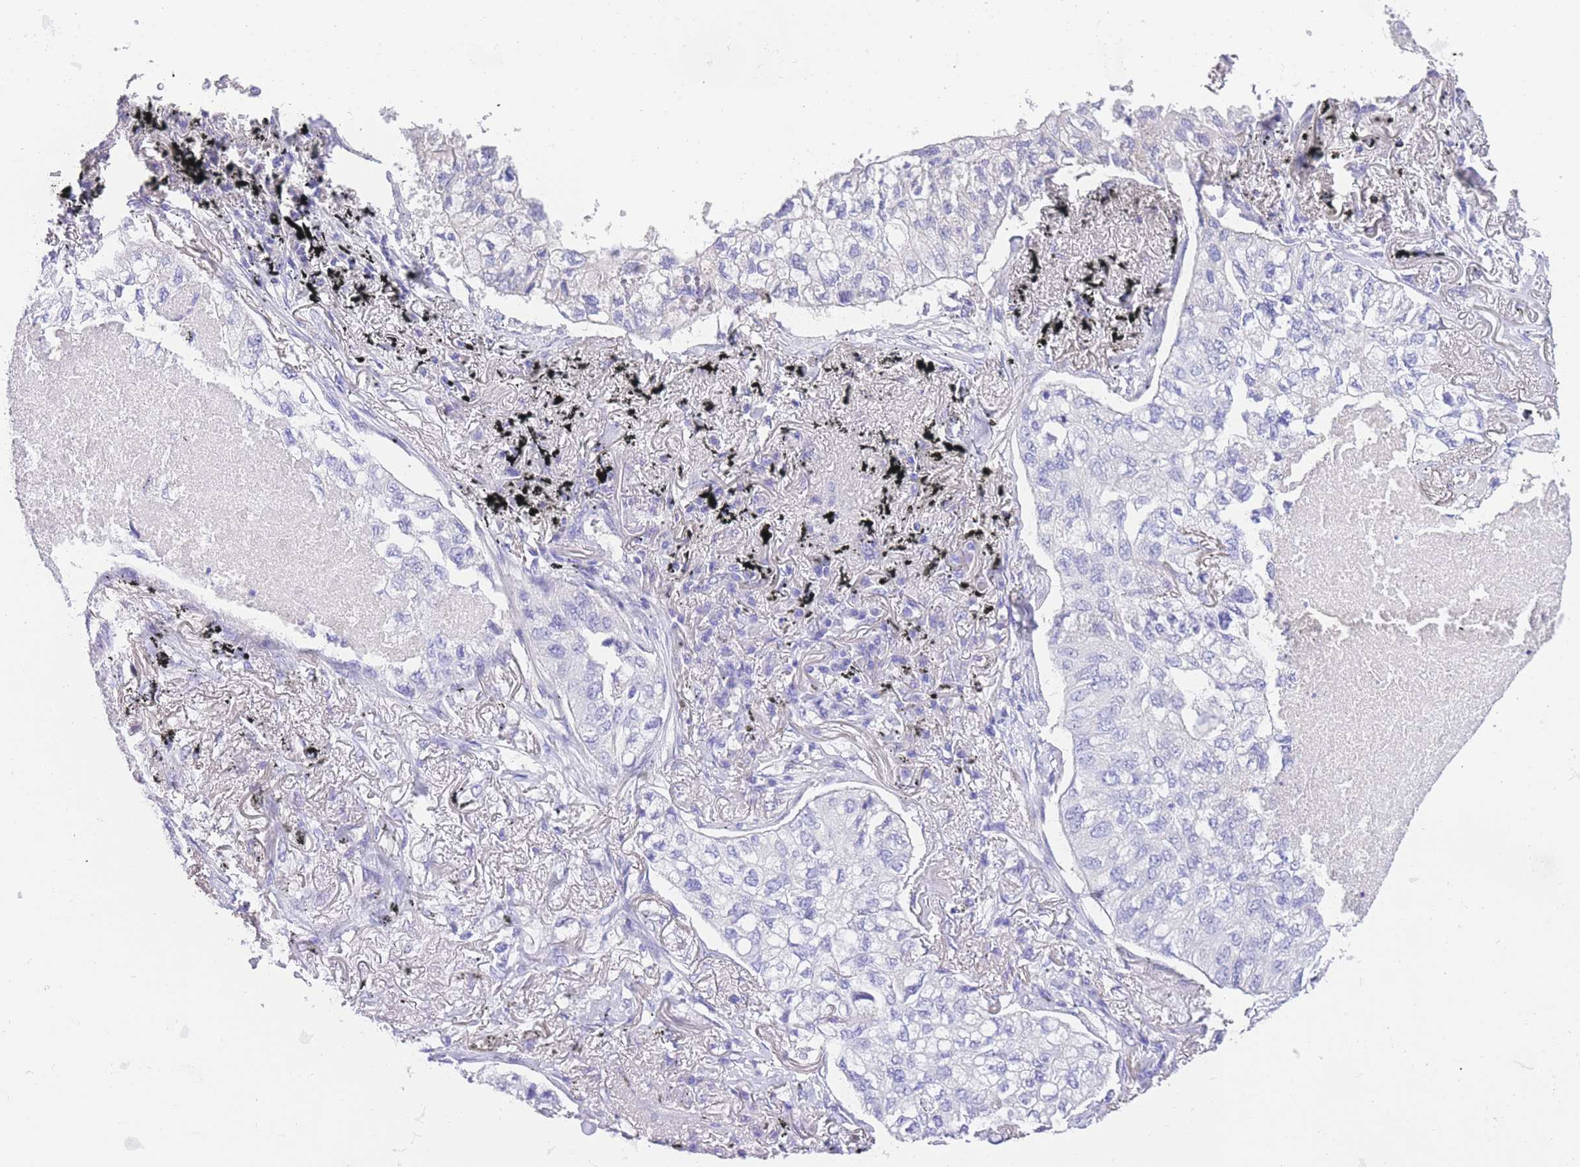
{"staining": {"intensity": "negative", "quantity": "none", "location": "none"}, "tissue": "lung cancer", "cell_type": "Tumor cells", "image_type": "cancer", "snomed": [{"axis": "morphology", "description": "Adenocarcinoma, NOS"}, {"axis": "topography", "description": "Lung"}], "caption": "An immunohistochemistry micrograph of adenocarcinoma (lung) is shown. There is no staining in tumor cells of adenocarcinoma (lung).", "gene": "EPN2", "patient": {"sex": "male", "age": 65}}